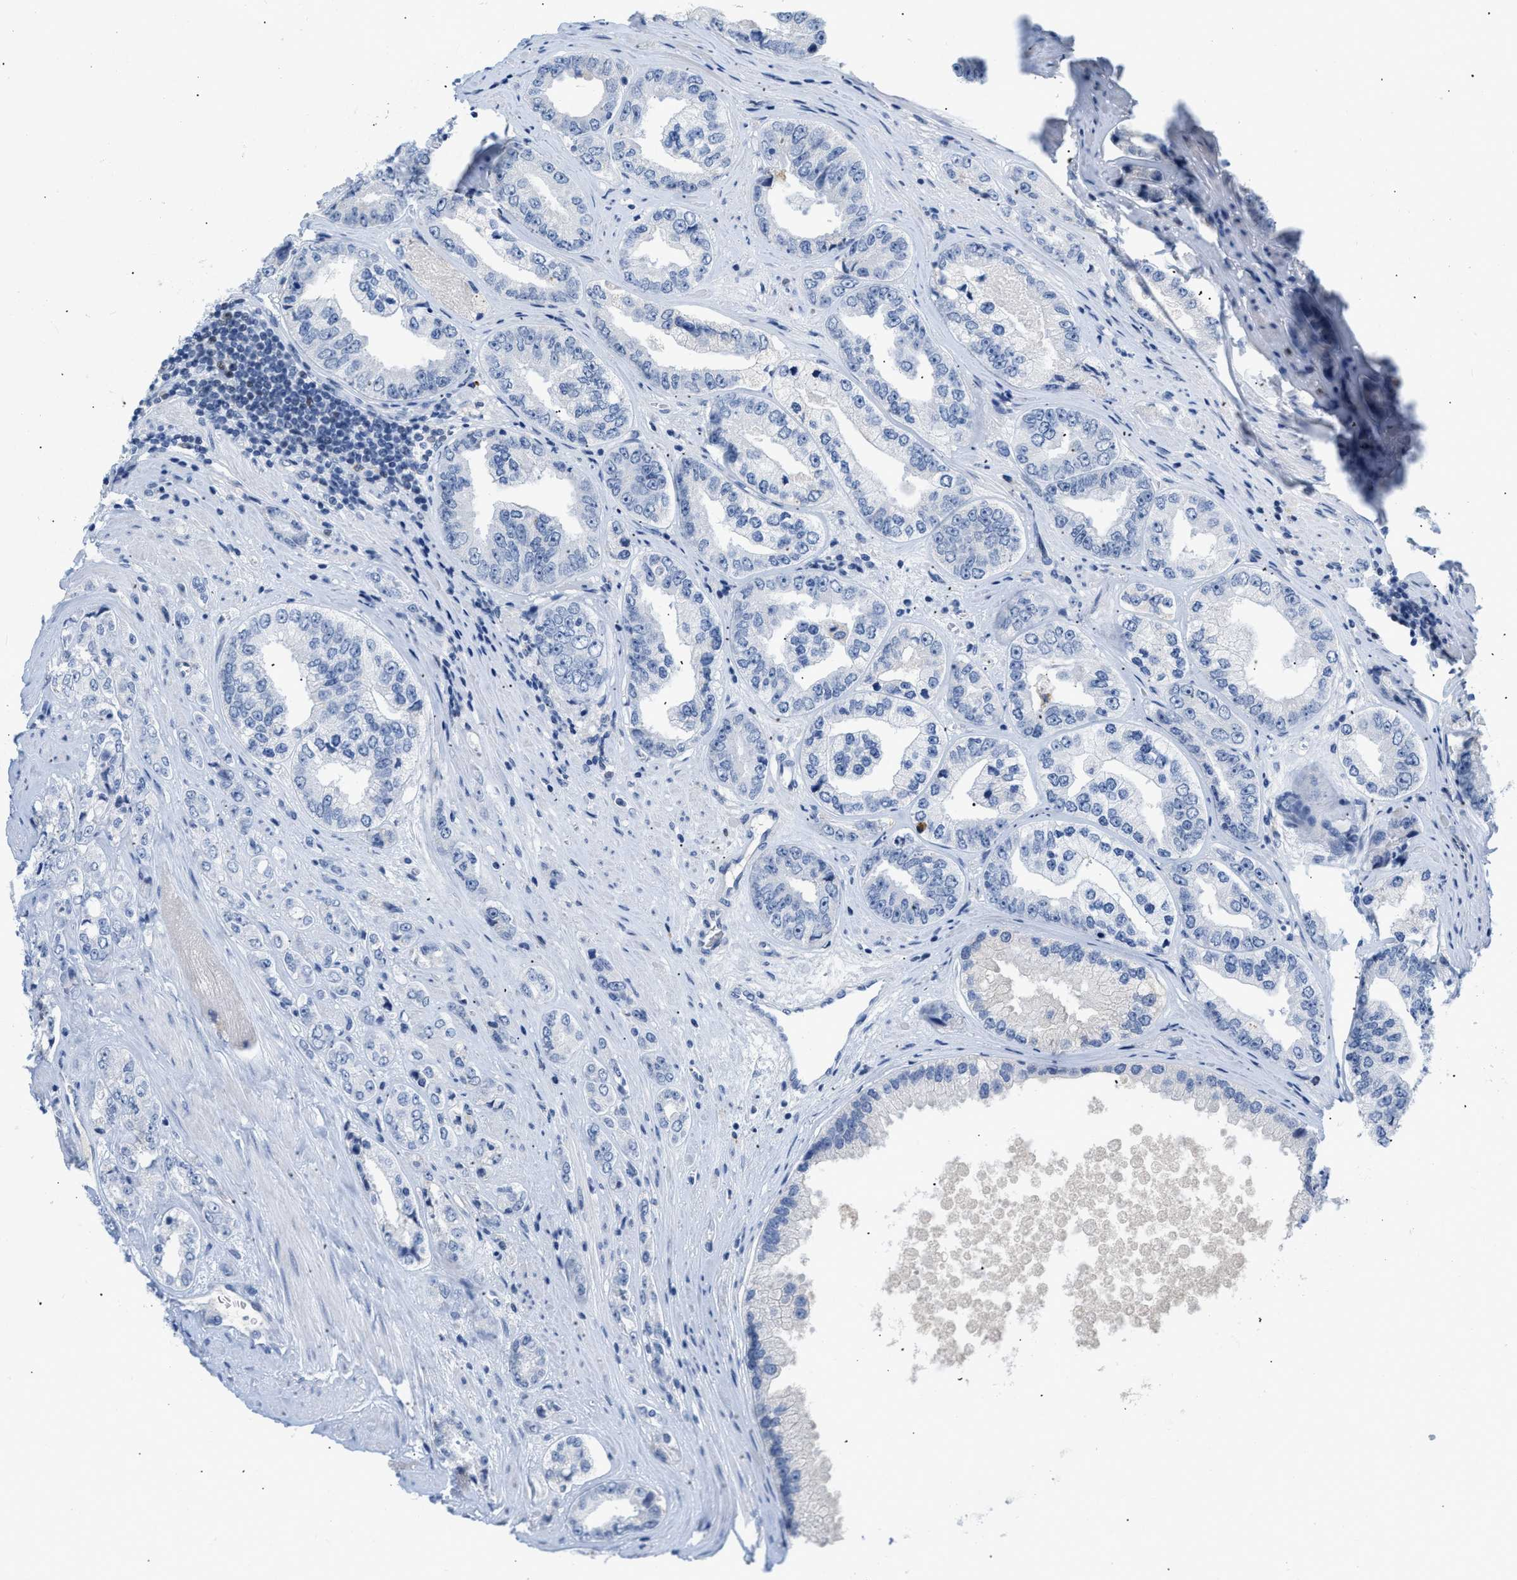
{"staining": {"intensity": "negative", "quantity": "none", "location": "none"}, "tissue": "prostate cancer", "cell_type": "Tumor cells", "image_type": "cancer", "snomed": [{"axis": "morphology", "description": "Adenocarcinoma, High grade"}, {"axis": "topography", "description": "Prostate"}], "caption": "Micrograph shows no significant protein staining in tumor cells of adenocarcinoma (high-grade) (prostate).", "gene": "BOLL", "patient": {"sex": "male", "age": 61}}